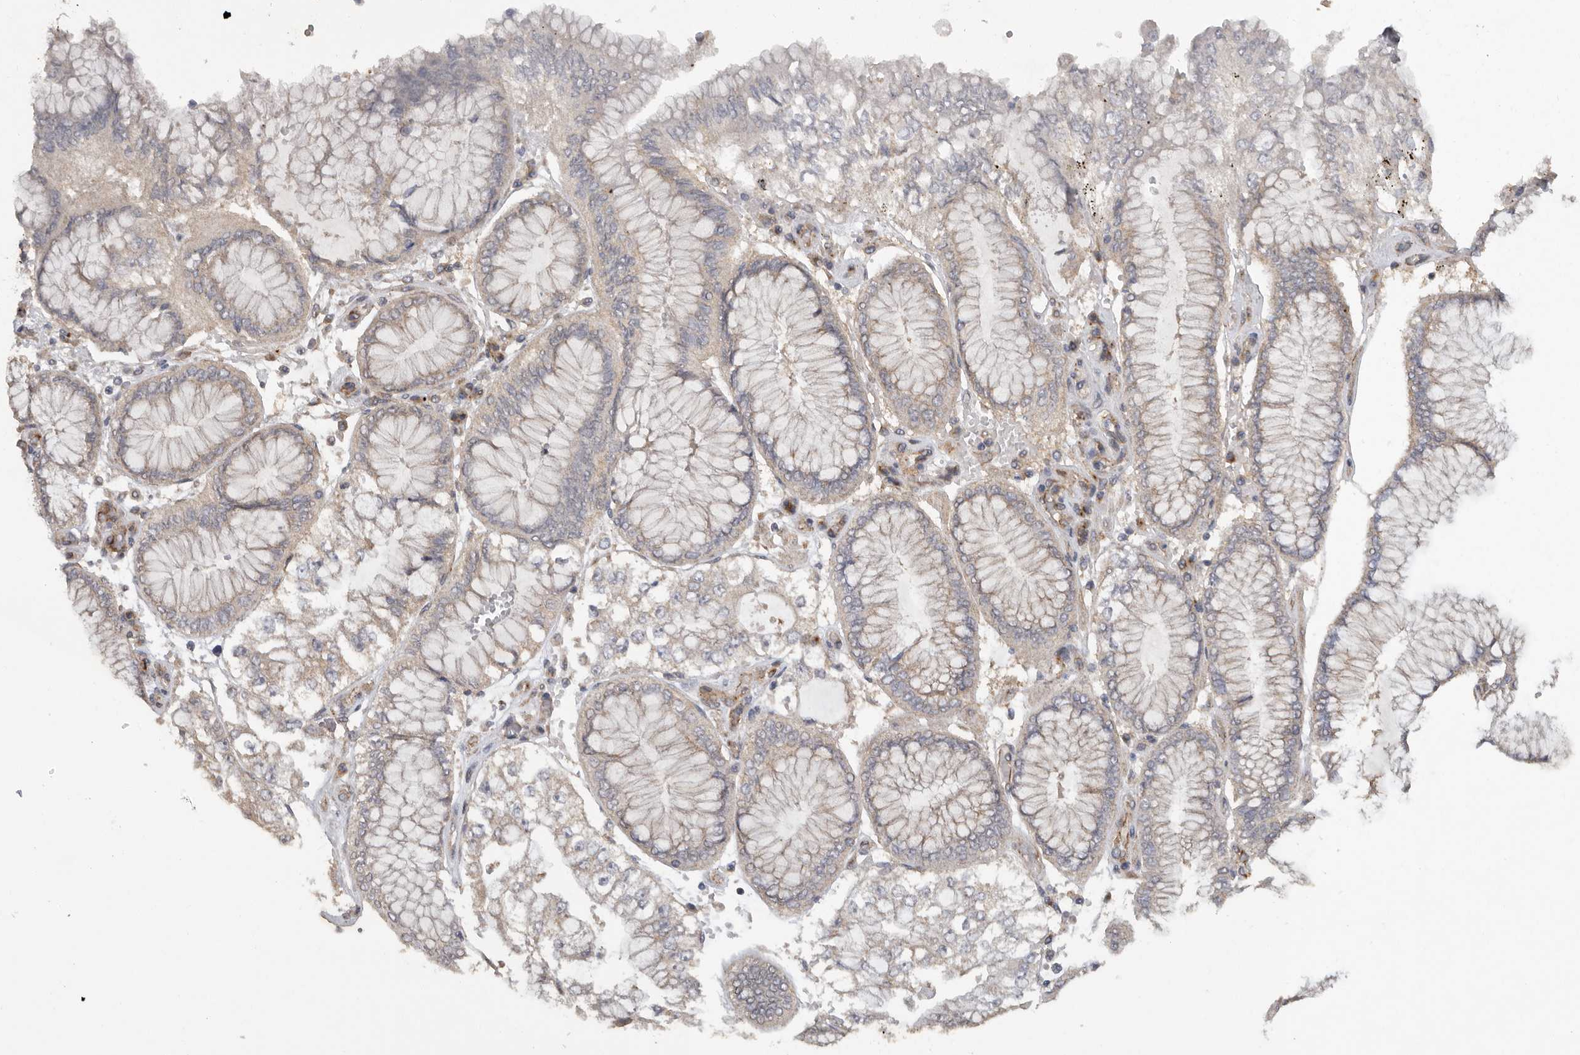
{"staining": {"intensity": "weak", "quantity": "<25%", "location": "cytoplasmic/membranous"}, "tissue": "stomach cancer", "cell_type": "Tumor cells", "image_type": "cancer", "snomed": [{"axis": "morphology", "description": "Adenocarcinoma, NOS"}, {"axis": "topography", "description": "Stomach"}], "caption": "This is a micrograph of immunohistochemistry staining of stomach adenocarcinoma, which shows no positivity in tumor cells.", "gene": "PODXL2", "patient": {"sex": "male", "age": 76}}